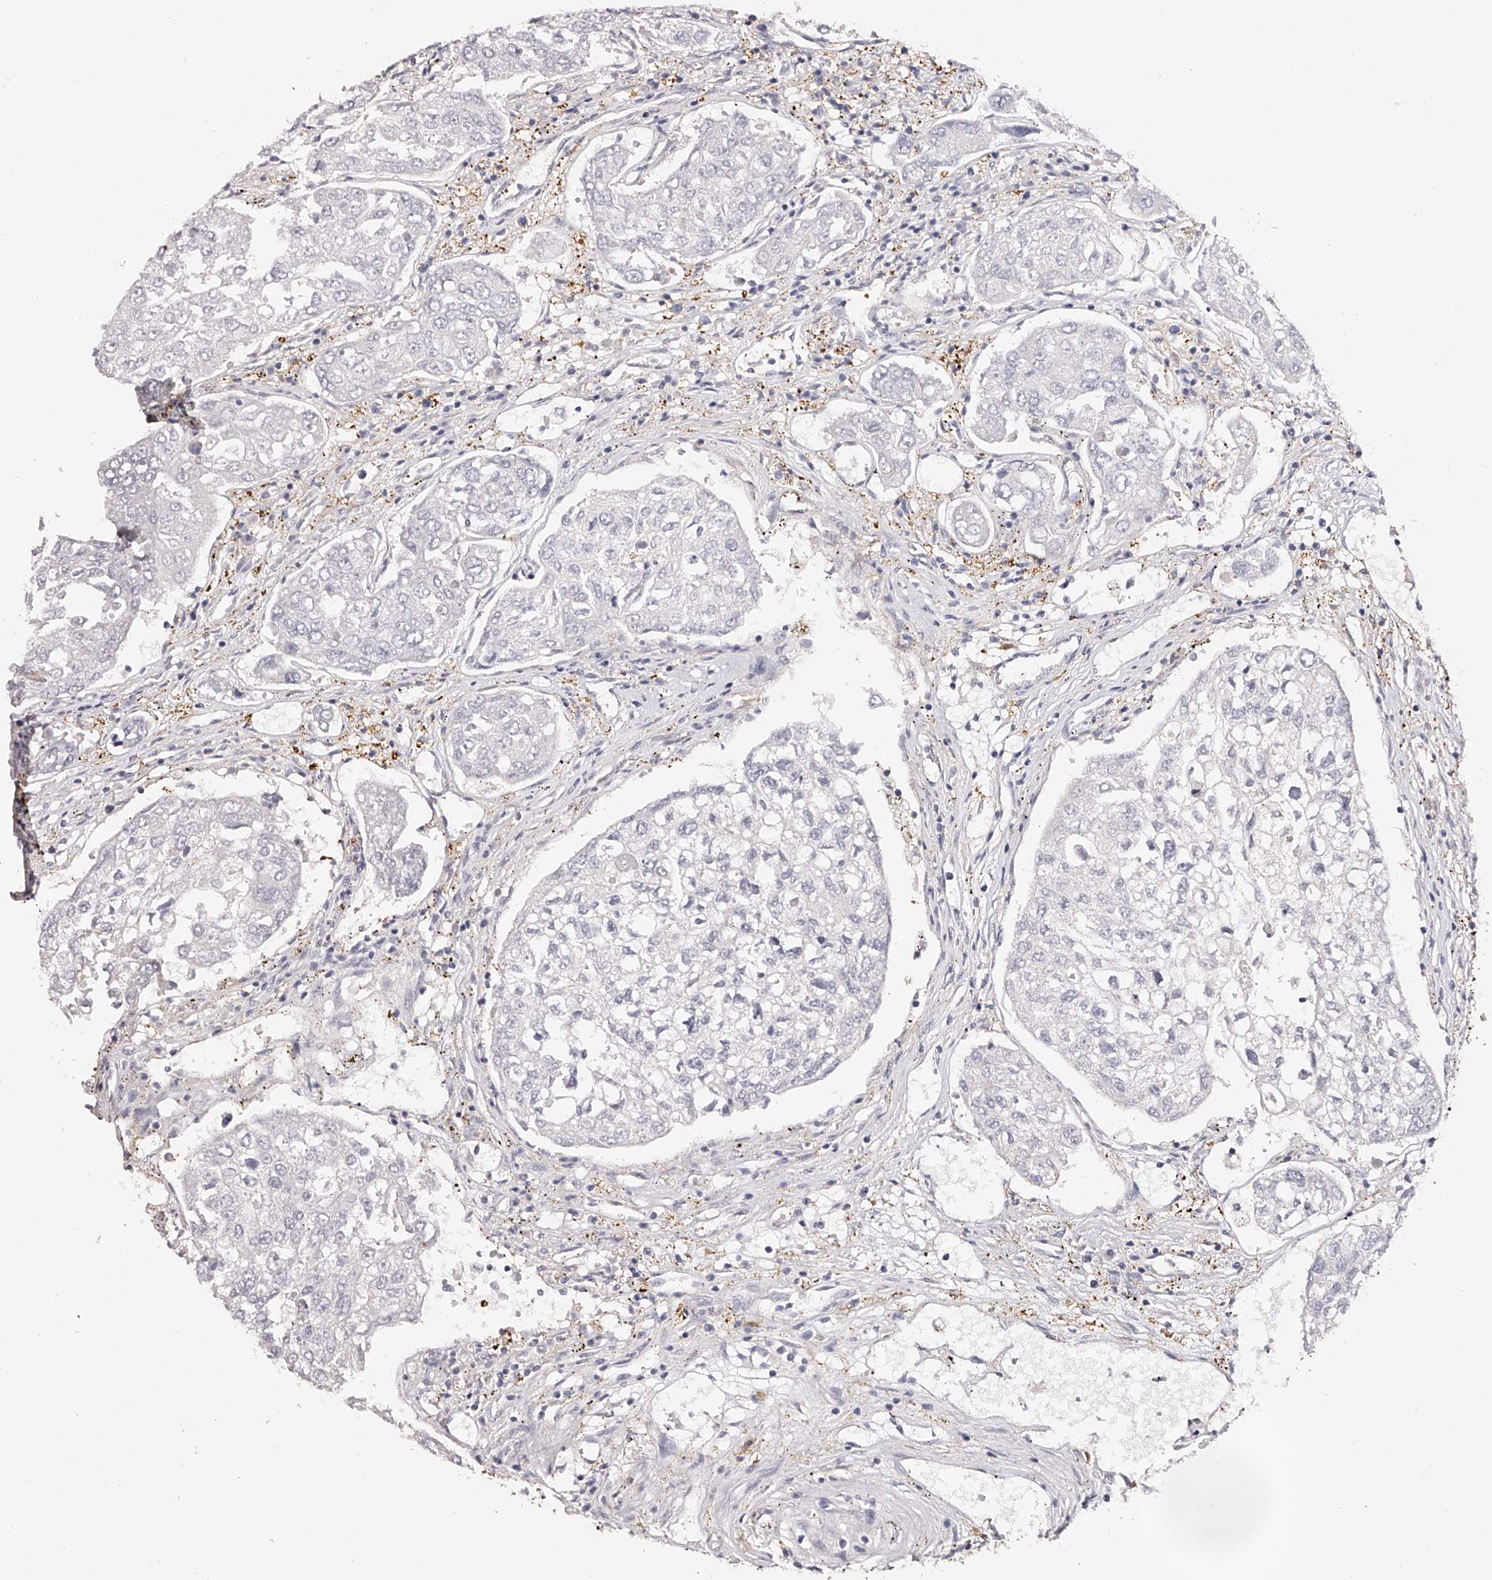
{"staining": {"intensity": "negative", "quantity": "none", "location": "none"}, "tissue": "urothelial cancer", "cell_type": "Tumor cells", "image_type": "cancer", "snomed": [{"axis": "morphology", "description": "Urothelial carcinoma, High grade"}, {"axis": "topography", "description": "Lymph node"}, {"axis": "topography", "description": "Urinary bladder"}], "caption": "An image of human urothelial carcinoma (high-grade) is negative for staining in tumor cells.", "gene": "LAP3", "patient": {"sex": "male", "age": 51}}